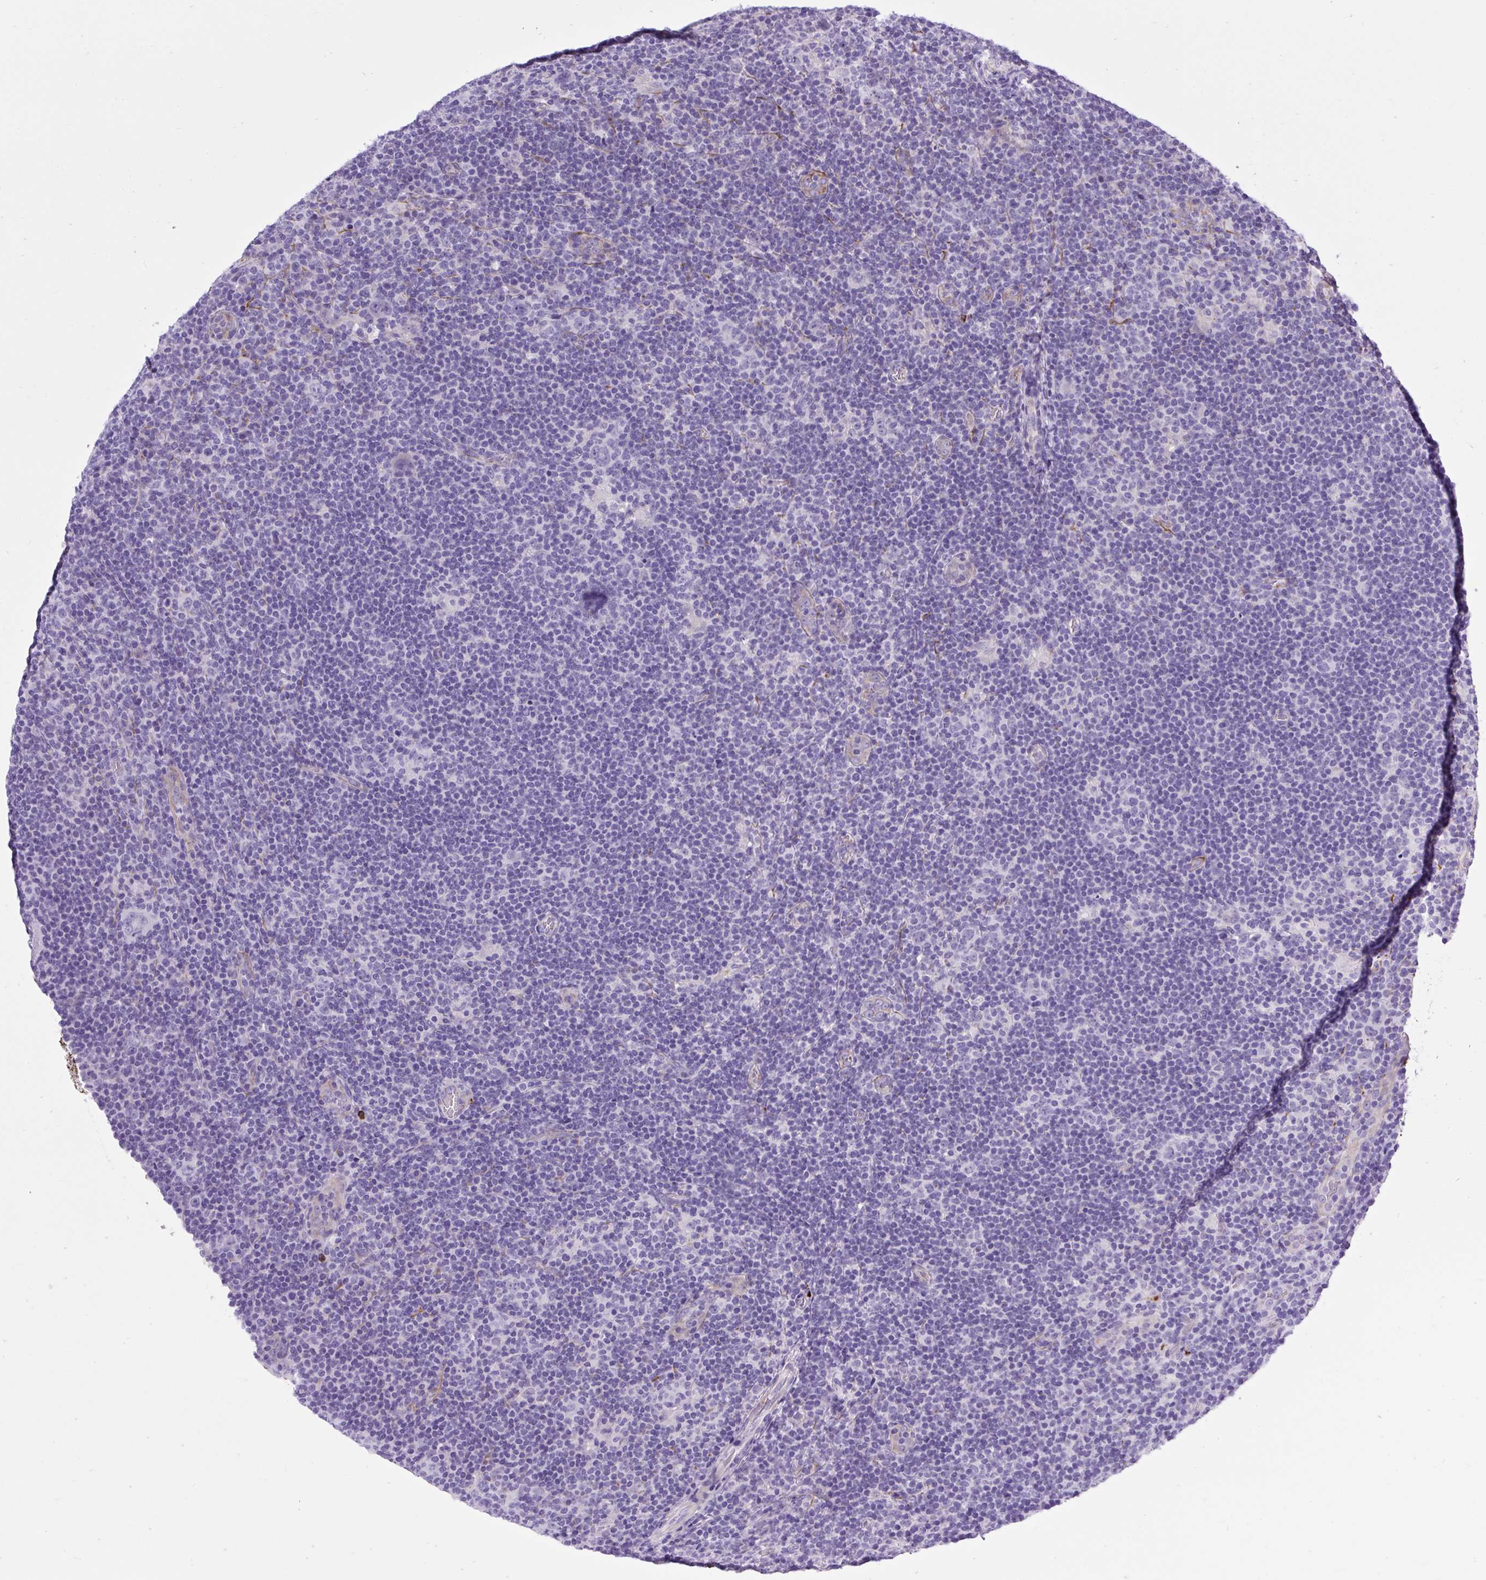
{"staining": {"intensity": "negative", "quantity": "none", "location": "none"}, "tissue": "lymphoma", "cell_type": "Tumor cells", "image_type": "cancer", "snomed": [{"axis": "morphology", "description": "Hodgkin's disease, NOS"}, {"axis": "topography", "description": "Lymph node"}], "caption": "Micrograph shows no protein expression in tumor cells of lymphoma tissue.", "gene": "VWA7", "patient": {"sex": "female", "age": 57}}